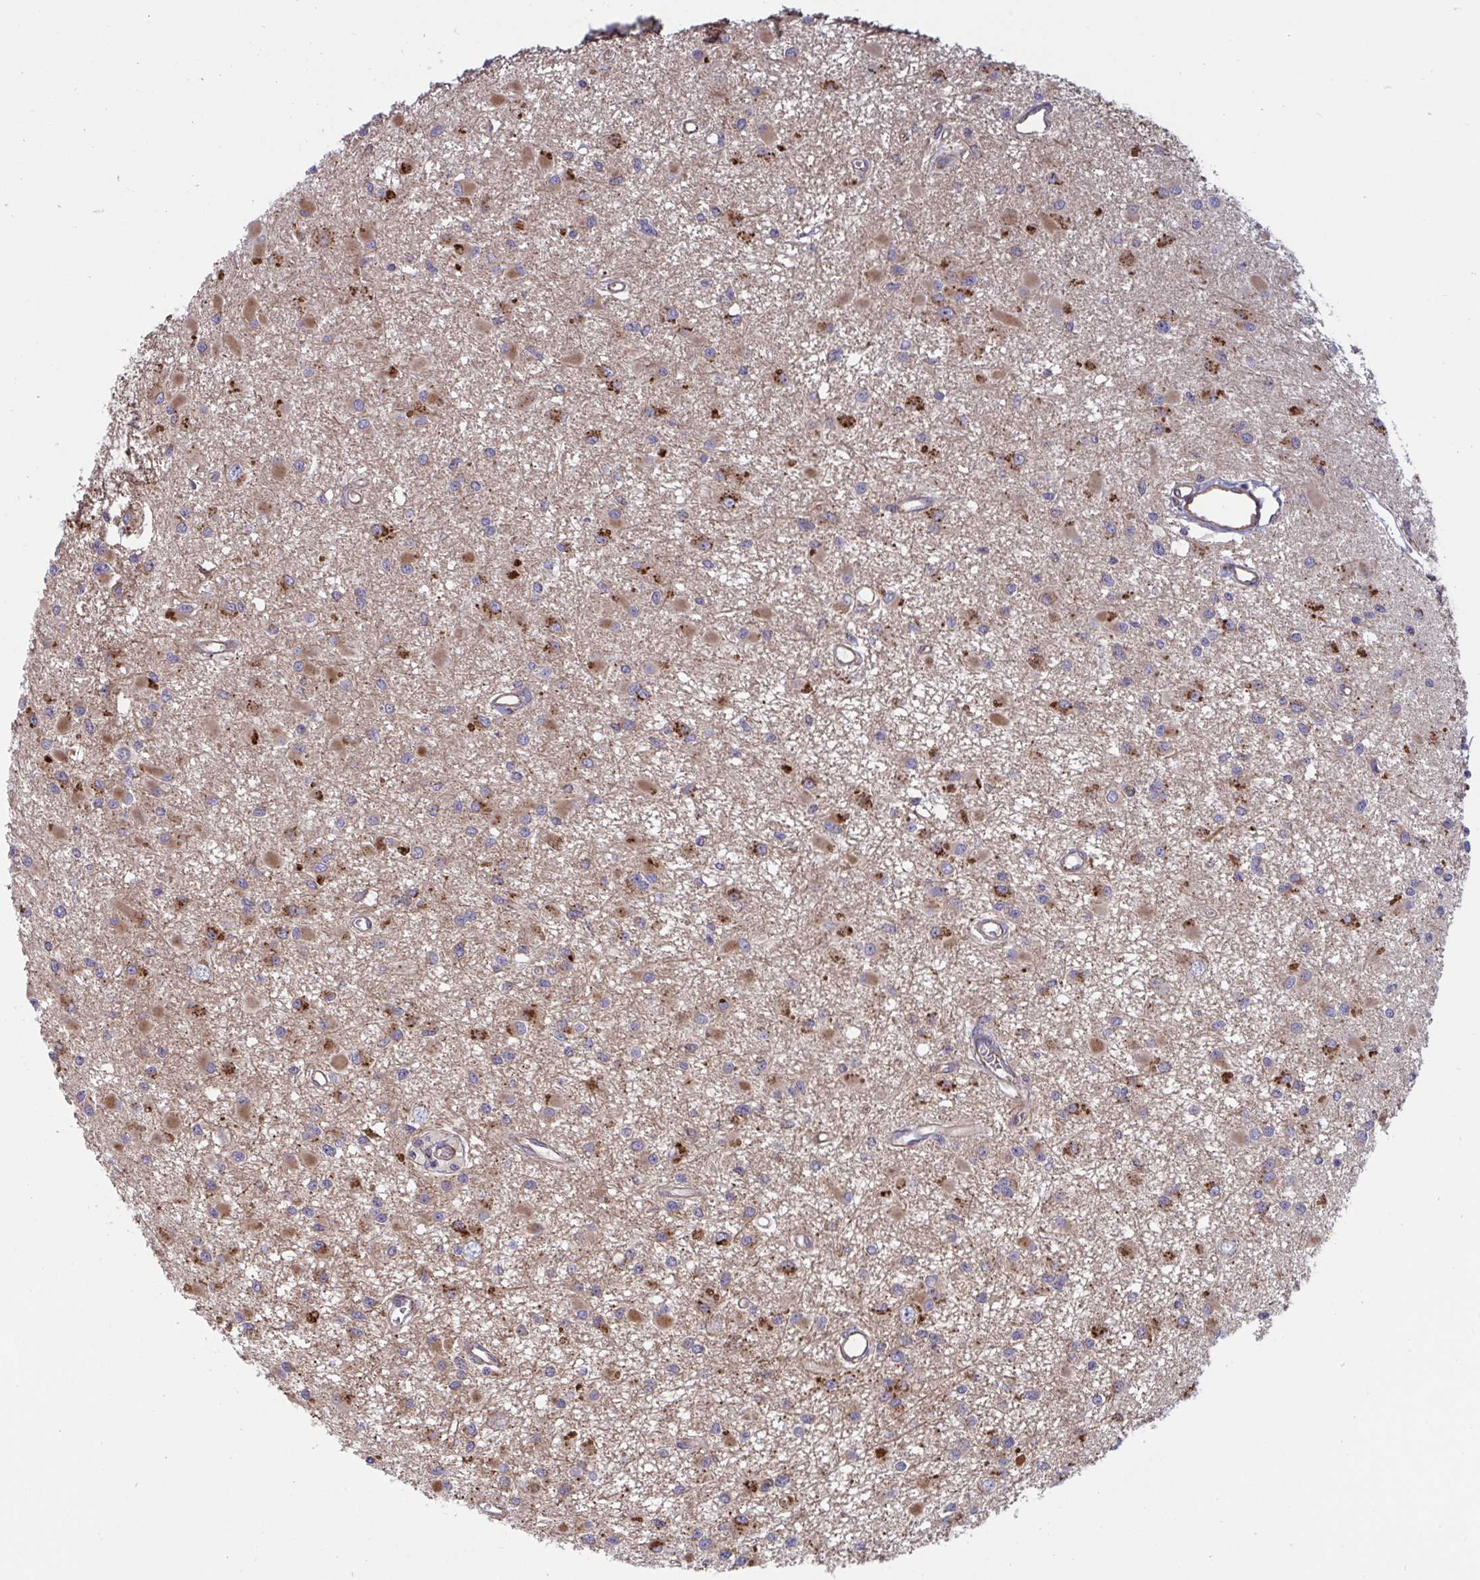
{"staining": {"intensity": "strong", "quantity": "25%-75%", "location": "cytoplasmic/membranous"}, "tissue": "glioma", "cell_type": "Tumor cells", "image_type": "cancer", "snomed": [{"axis": "morphology", "description": "Glioma, malignant, High grade"}, {"axis": "topography", "description": "Brain"}], "caption": "A high amount of strong cytoplasmic/membranous staining is seen in approximately 25%-75% of tumor cells in malignant high-grade glioma tissue. (DAB IHC, brown staining for protein, blue staining for nuclei).", "gene": "SLC9A6", "patient": {"sex": "male", "age": 54}}